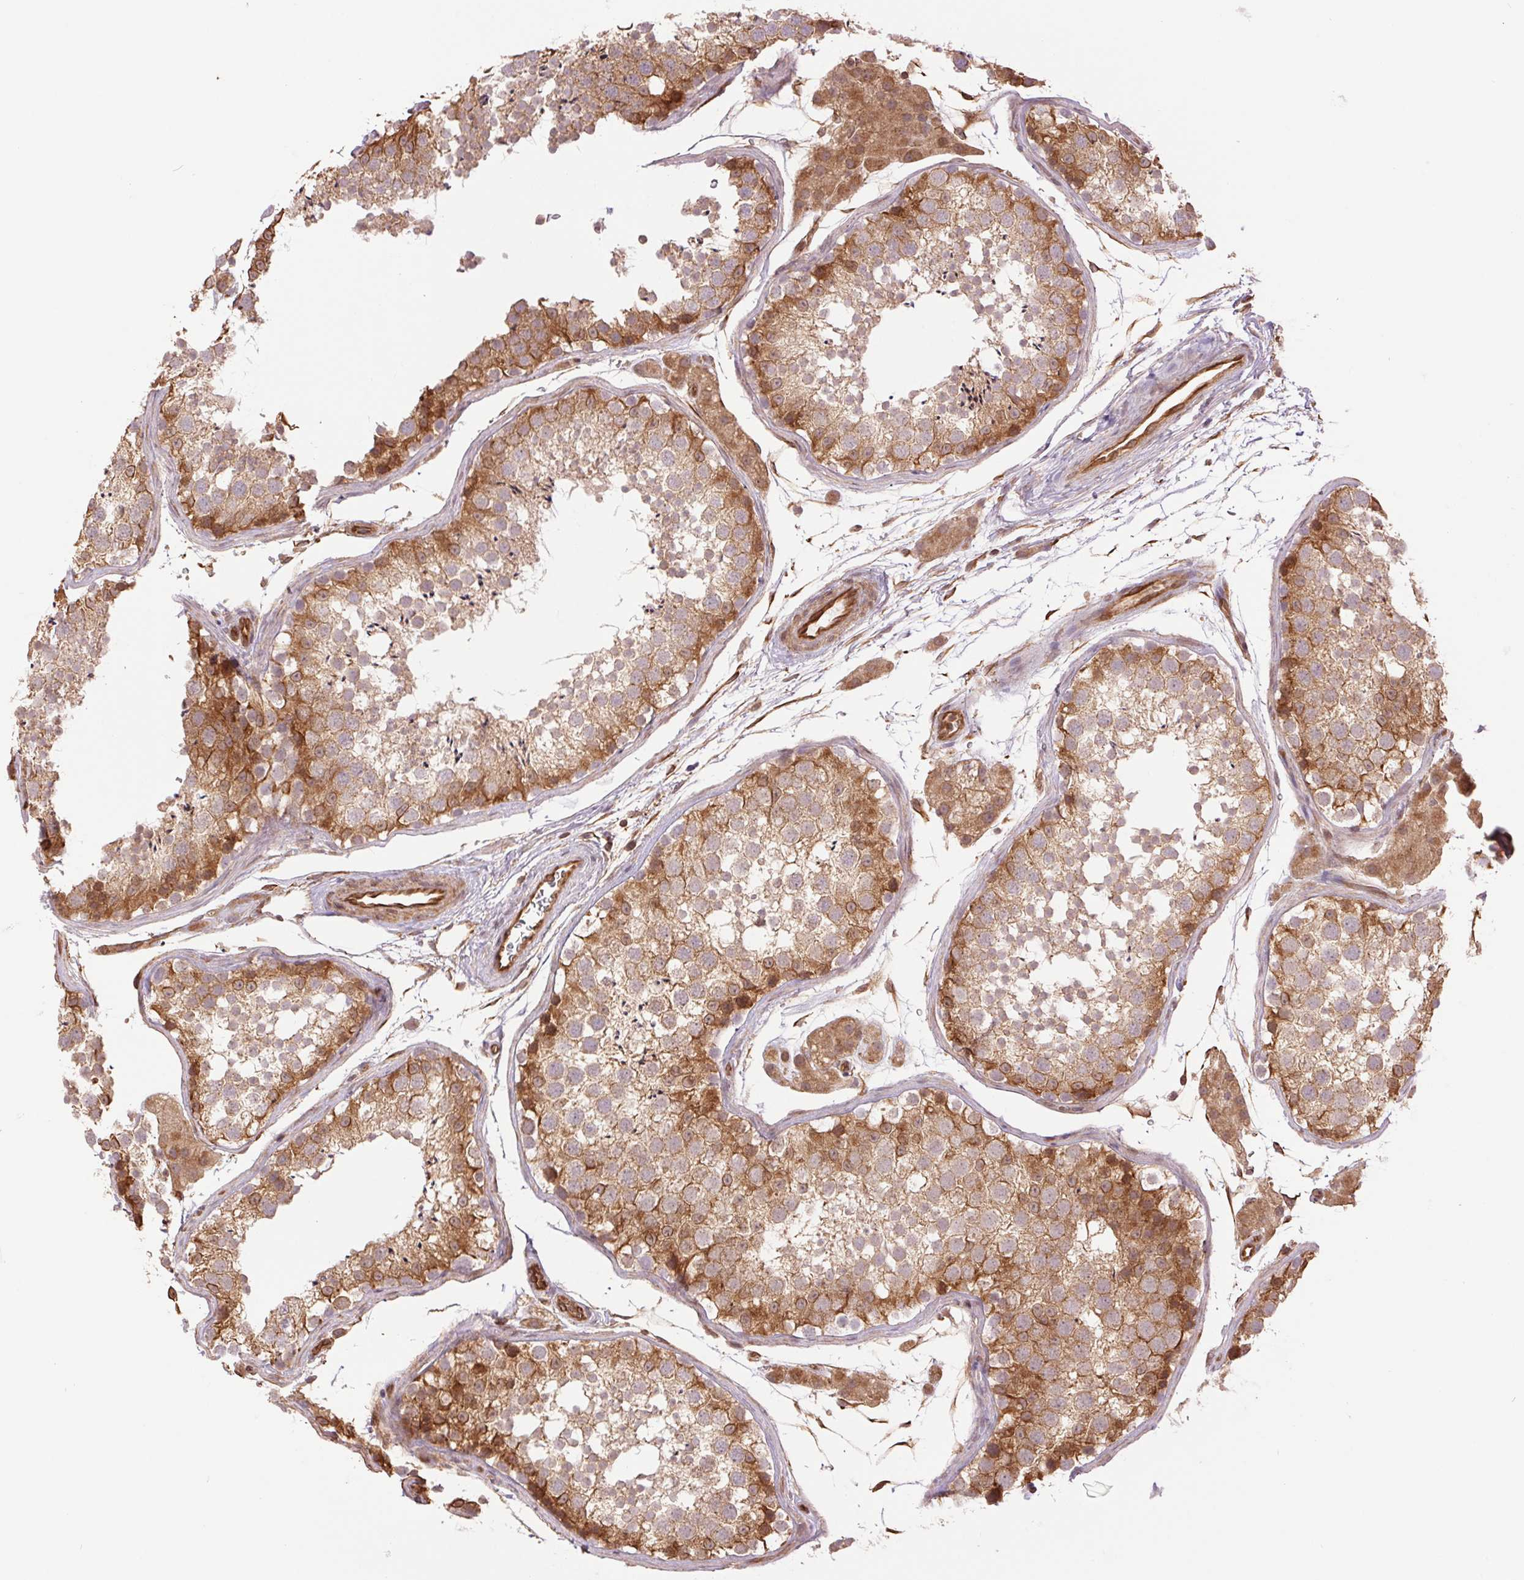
{"staining": {"intensity": "moderate", "quantity": ">75%", "location": "cytoplasmic/membranous"}, "tissue": "testis", "cell_type": "Cells in seminiferous ducts", "image_type": "normal", "snomed": [{"axis": "morphology", "description": "Normal tissue, NOS"}, {"axis": "topography", "description": "Testis"}], "caption": "Moderate cytoplasmic/membranous protein expression is present in about >75% of cells in seminiferous ducts in testis.", "gene": "STARD7", "patient": {"sex": "male", "age": 41}}